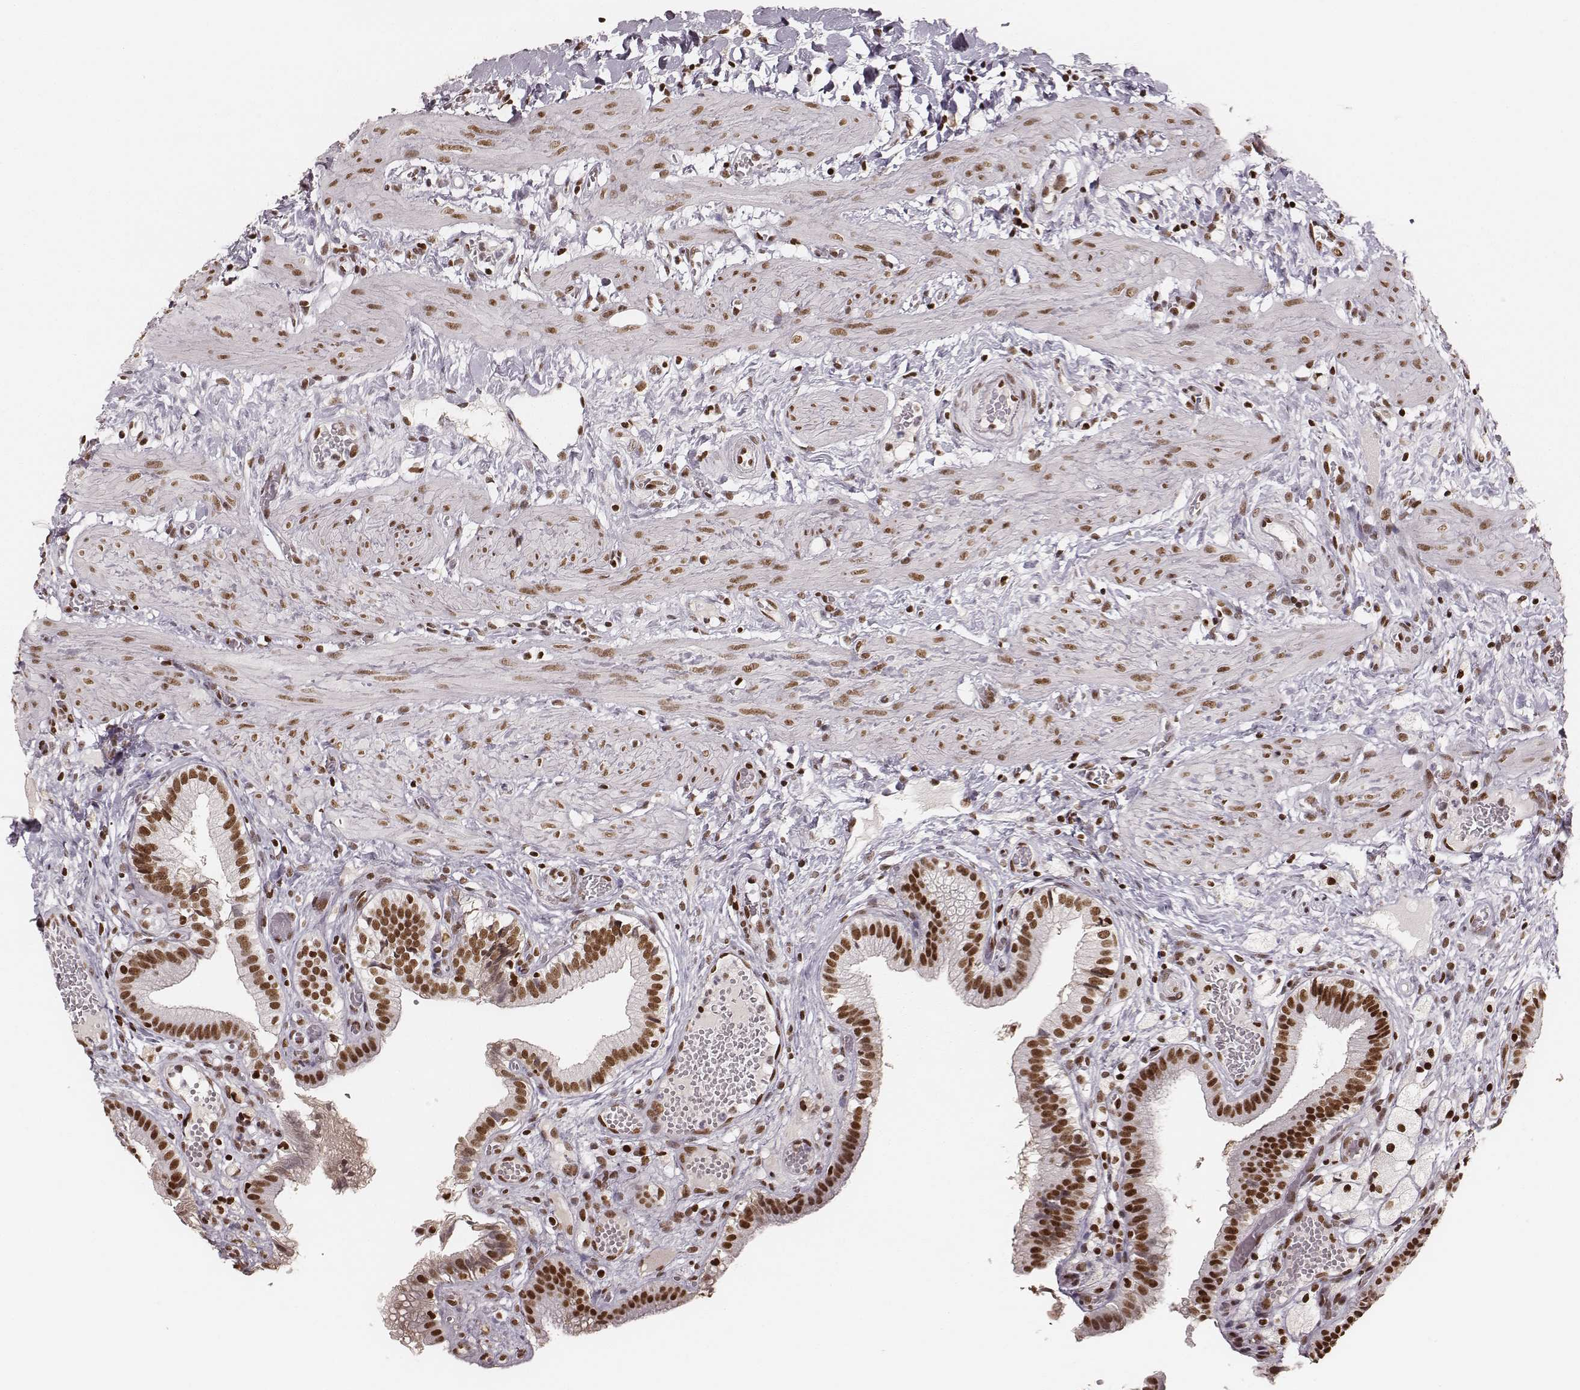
{"staining": {"intensity": "strong", "quantity": ">75%", "location": "nuclear"}, "tissue": "gallbladder", "cell_type": "Glandular cells", "image_type": "normal", "snomed": [{"axis": "morphology", "description": "Normal tissue, NOS"}, {"axis": "topography", "description": "Gallbladder"}], "caption": "The photomicrograph displays a brown stain indicating the presence of a protein in the nuclear of glandular cells in gallbladder.", "gene": "PARP1", "patient": {"sex": "female", "age": 24}}